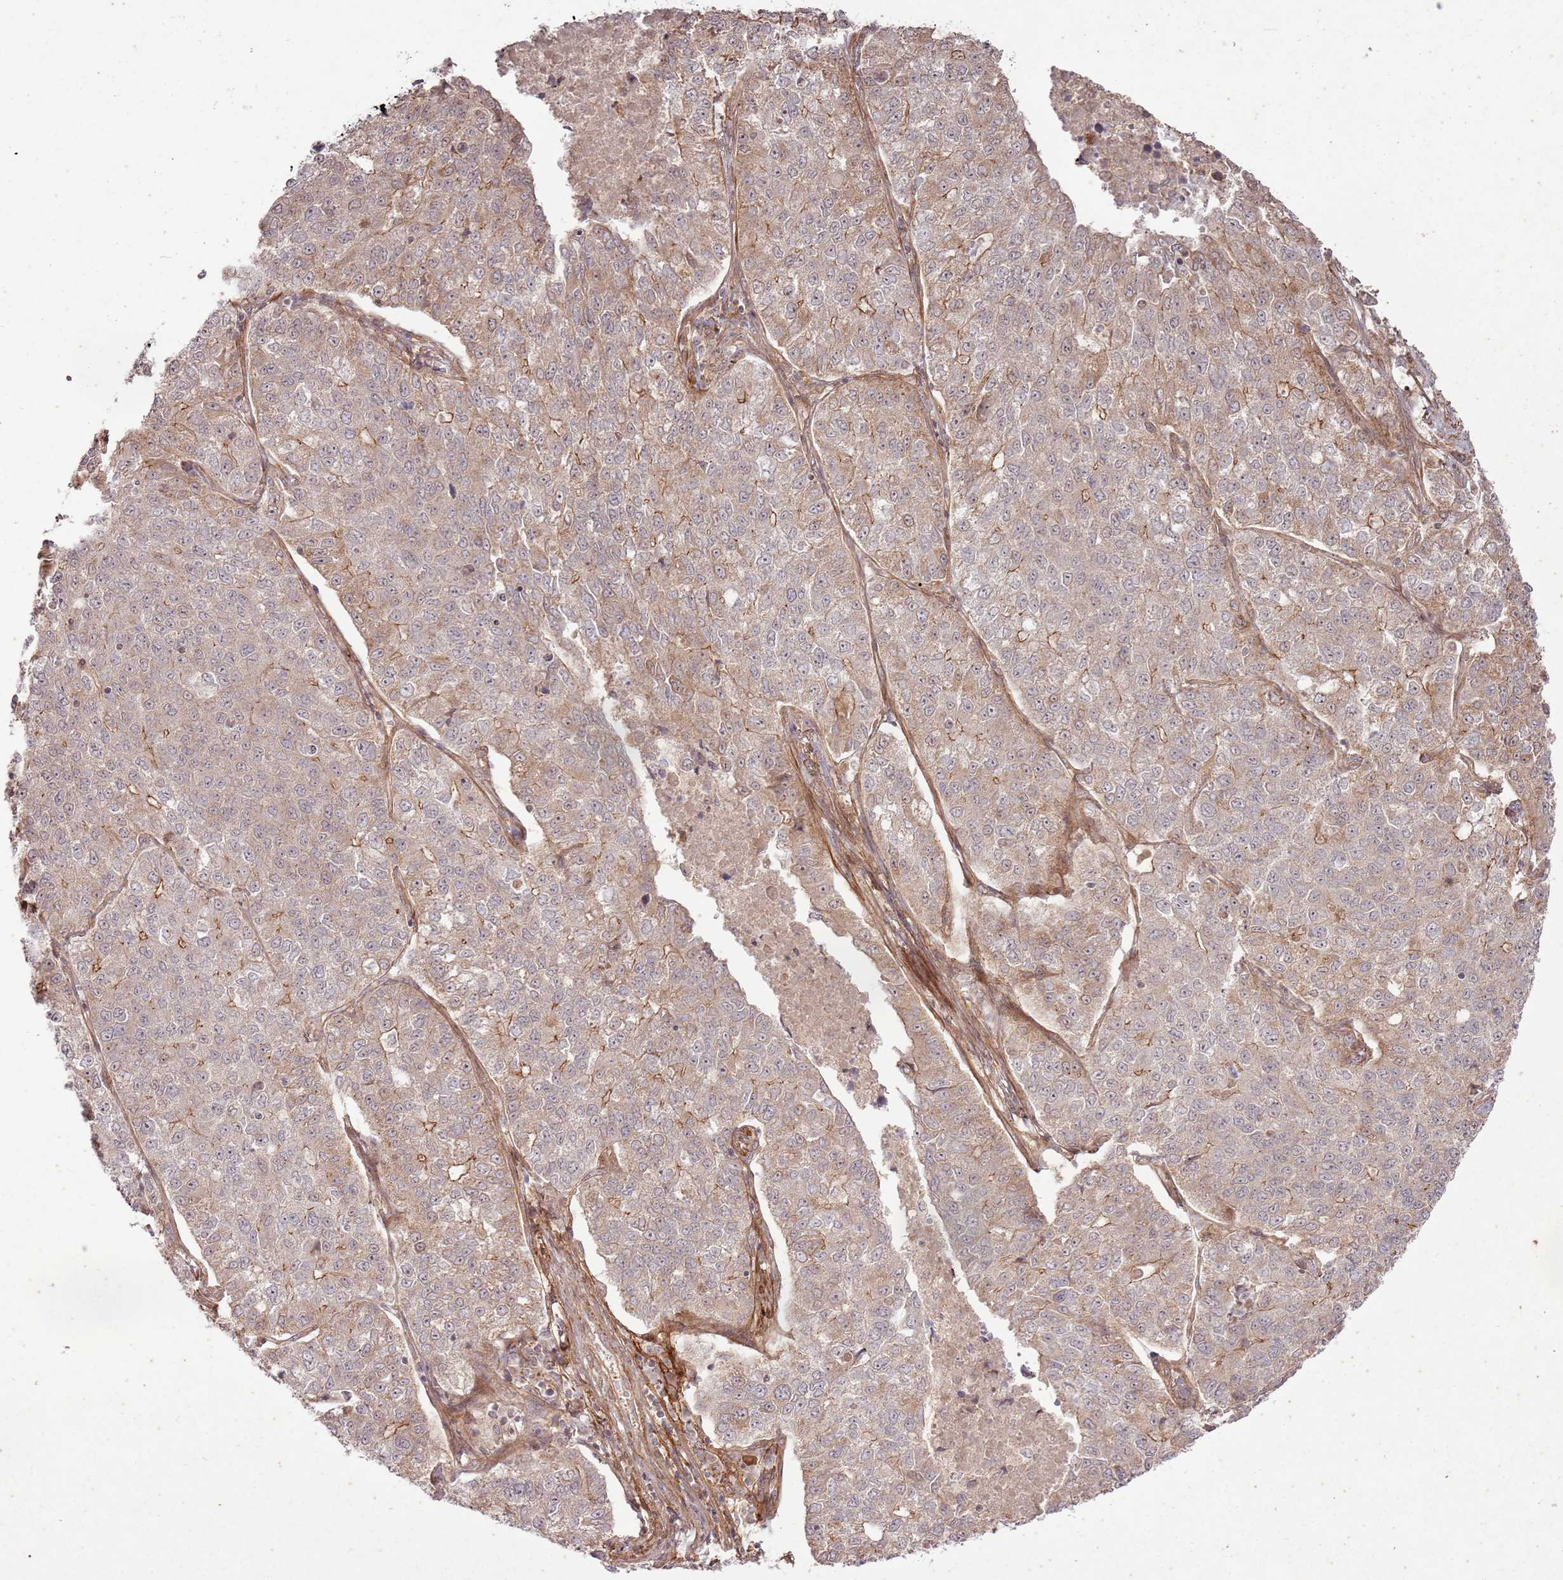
{"staining": {"intensity": "moderate", "quantity": "25%-75%", "location": "cytoplasmic/membranous,nuclear"}, "tissue": "lung cancer", "cell_type": "Tumor cells", "image_type": "cancer", "snomed": [{"axis": "morphology", "description": "Adenocarcinoma, NOS"}, {"axis": "topography", "description": "Lung"}], "caption": "Moderate cytoplasmic/membranous and nuclear protein expression is identified in approximately 25%-75% of tumor cells in lung adenocarcinoma.", "gene": "ZNF623", "patient": {"sex": "male", "age": 49}}